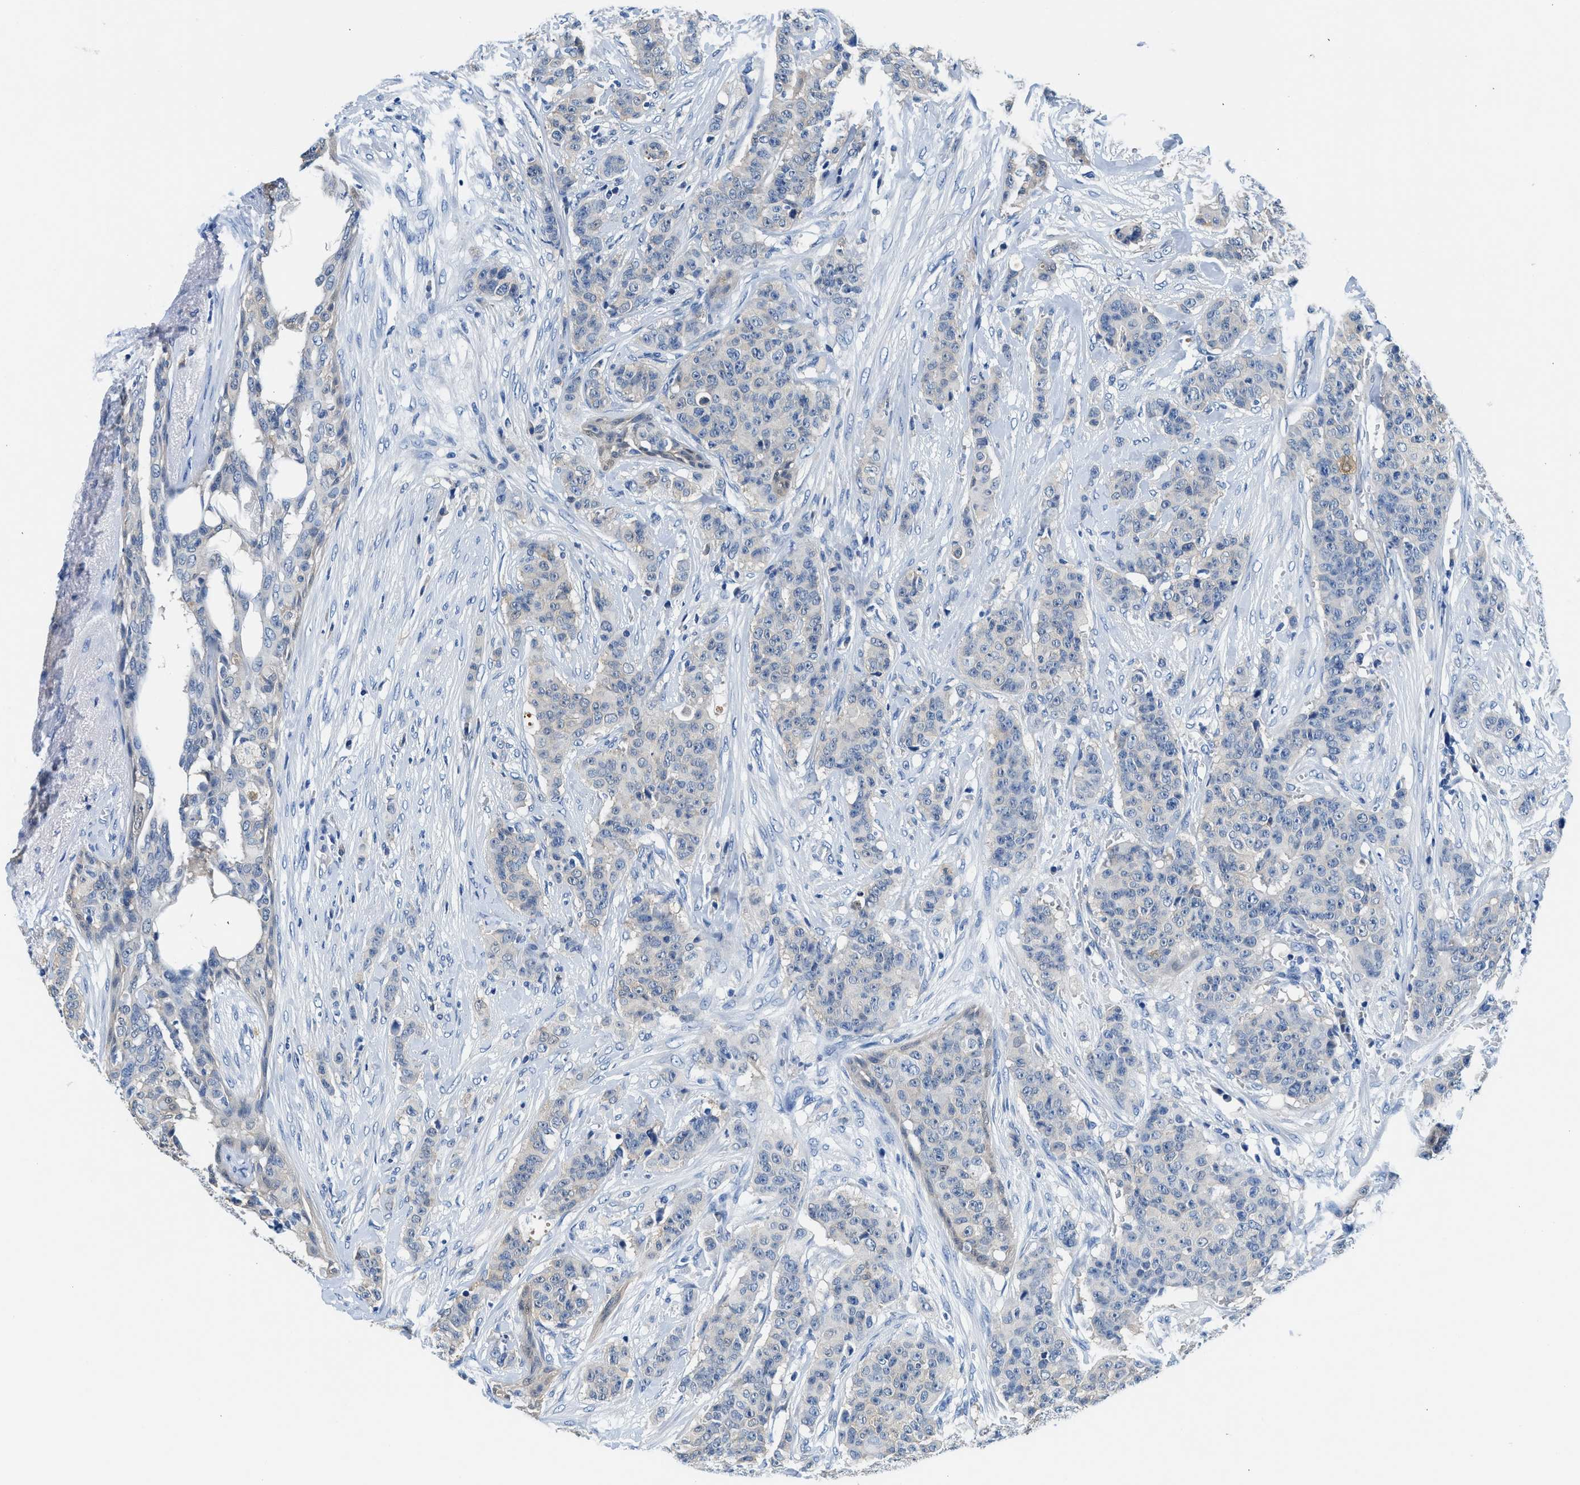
{"staining": {"intensity": "negative", "quantity": "none", "location": "none"}, "tissue": "breast cancer", "cell_type": "Tumor cells", "image_type": "cancer", "snomed": [{"axis": "morphology", "description": "Normal tissue, NOS"}, {"axis": "morphology", "description": "Duct carcinoma"}, {"axis": "topography", "description": "Breast"}], "caption": "A high-resolution image shows IHC staining of breast cancer, which exhibits no significant positivity in tumor cells.", "gene": "FADS6", "patient": {"sex": "female", "age": 40}}